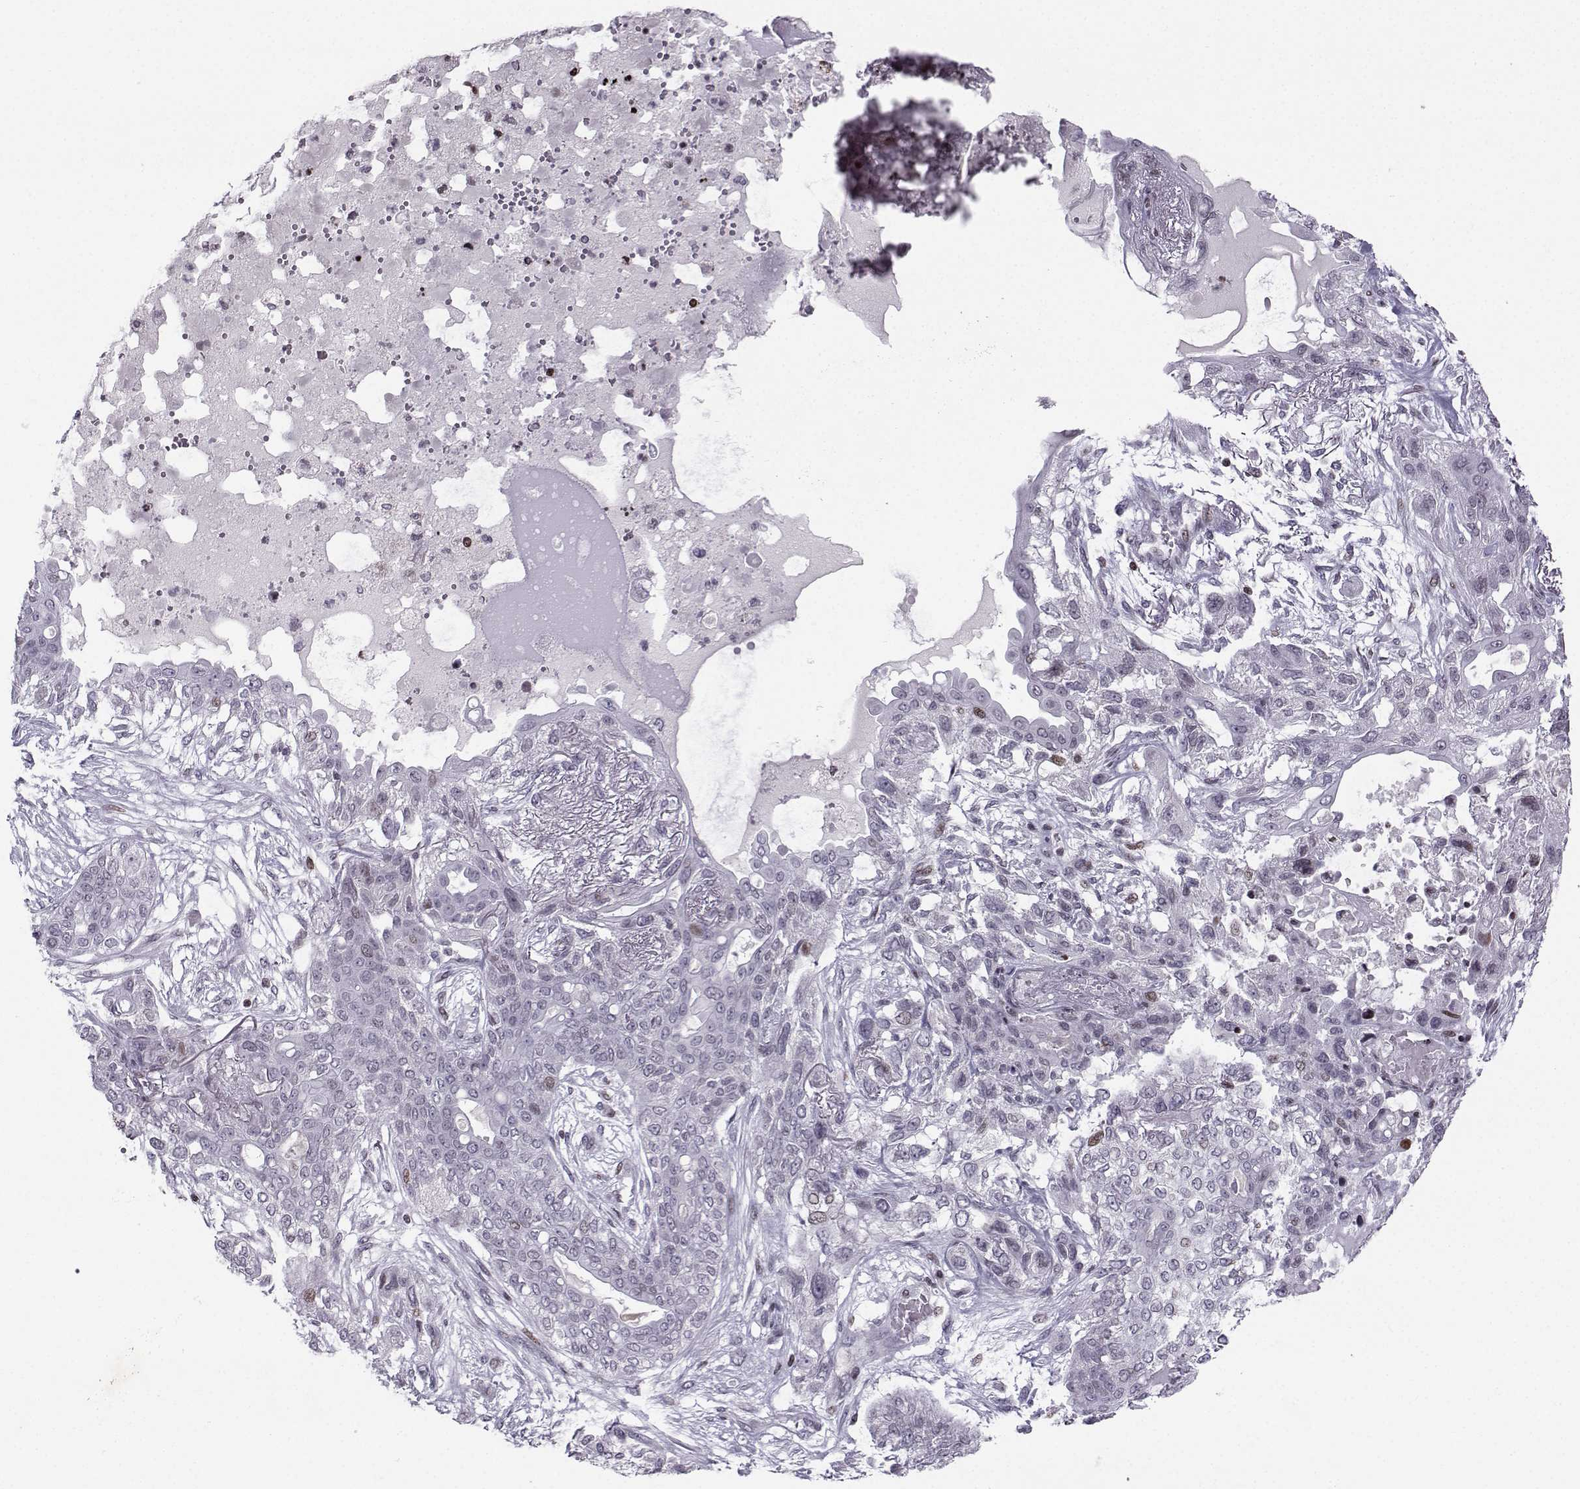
{"staining": {"intensity": "negative", "quantity": "none", "location": "none"}, "tissue": "lung cancer", "cell_type": "Tumor cells", "image_type": "cancer", "snomed": [{"axis": "morphology", "description": "Squamous cell carcinoma, NOS"}, {"axis": "topography", "description": "Lung"}], "caption": "Immunohistochemistry (IHC) of human lung cancer (squamous cell carcinoma) displays no staining in tumor cells. (DAB (3,3'-diaminobenzidine) immunohistochemistry (IHC) visualized using brightfield microscopy, high magnification).", "gene": "ZNF19", "patient": {"sex": "female", "age": 70}}